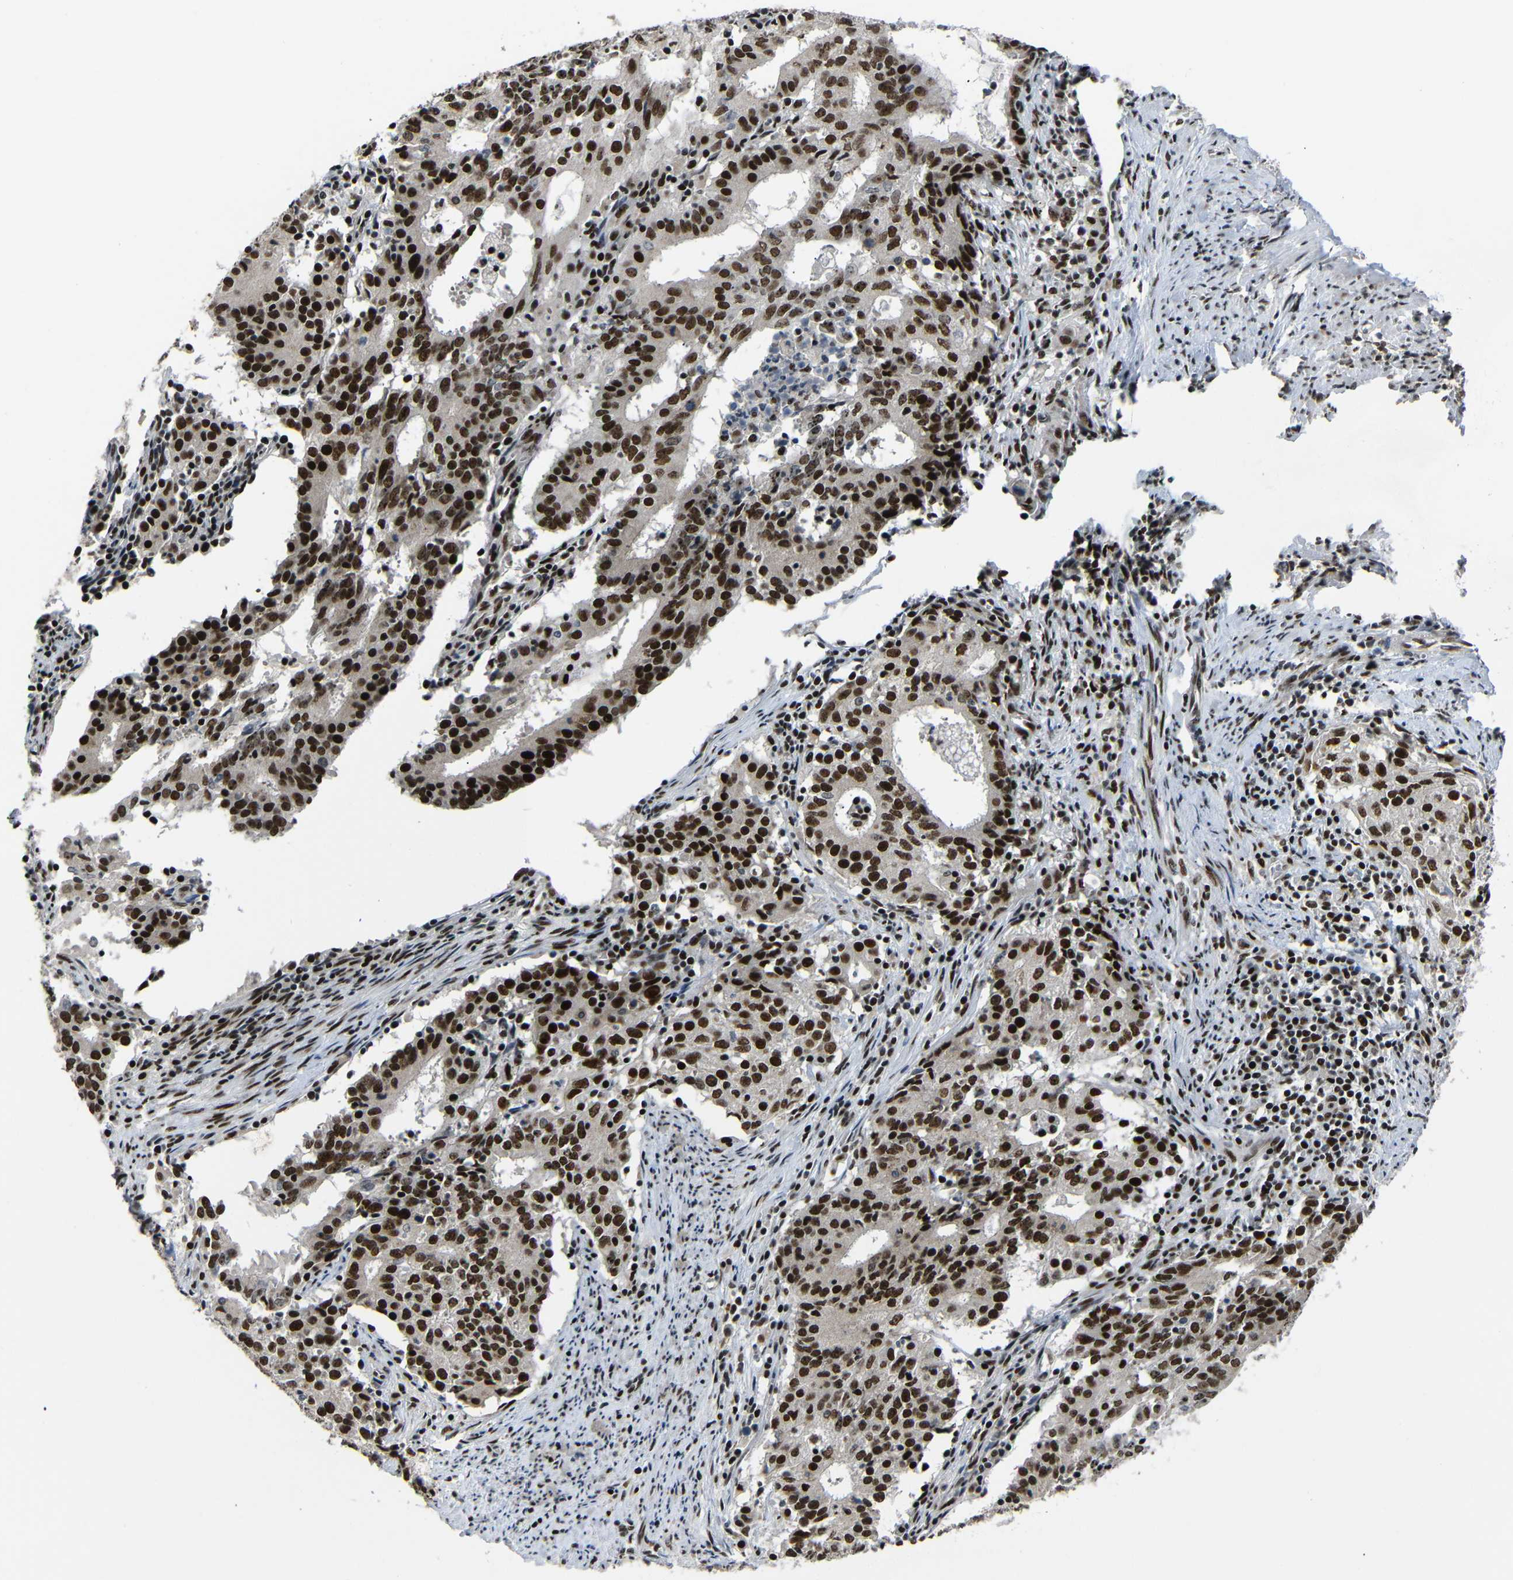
{"staining": {"intensity": "strong", "quantity": ">75%", "location": "nuclear"}, "tissue": "cervical cancer", "cell_type": "Tumor cells", "image_type": "cancer", "snomed": [{"axis": "morphology", "description": "Adenocarcinoma, NOS"}, {"axis": "topography", "description": "Cervix"}], "caption": "This is a micrograph of immunohistochemistry staining of adenocarcinoma (cervical), which shows strong positivity in the nuclear of tumor cells.", "gene": "SETDB2", "patient": {"sex": "female", "age": 44}}